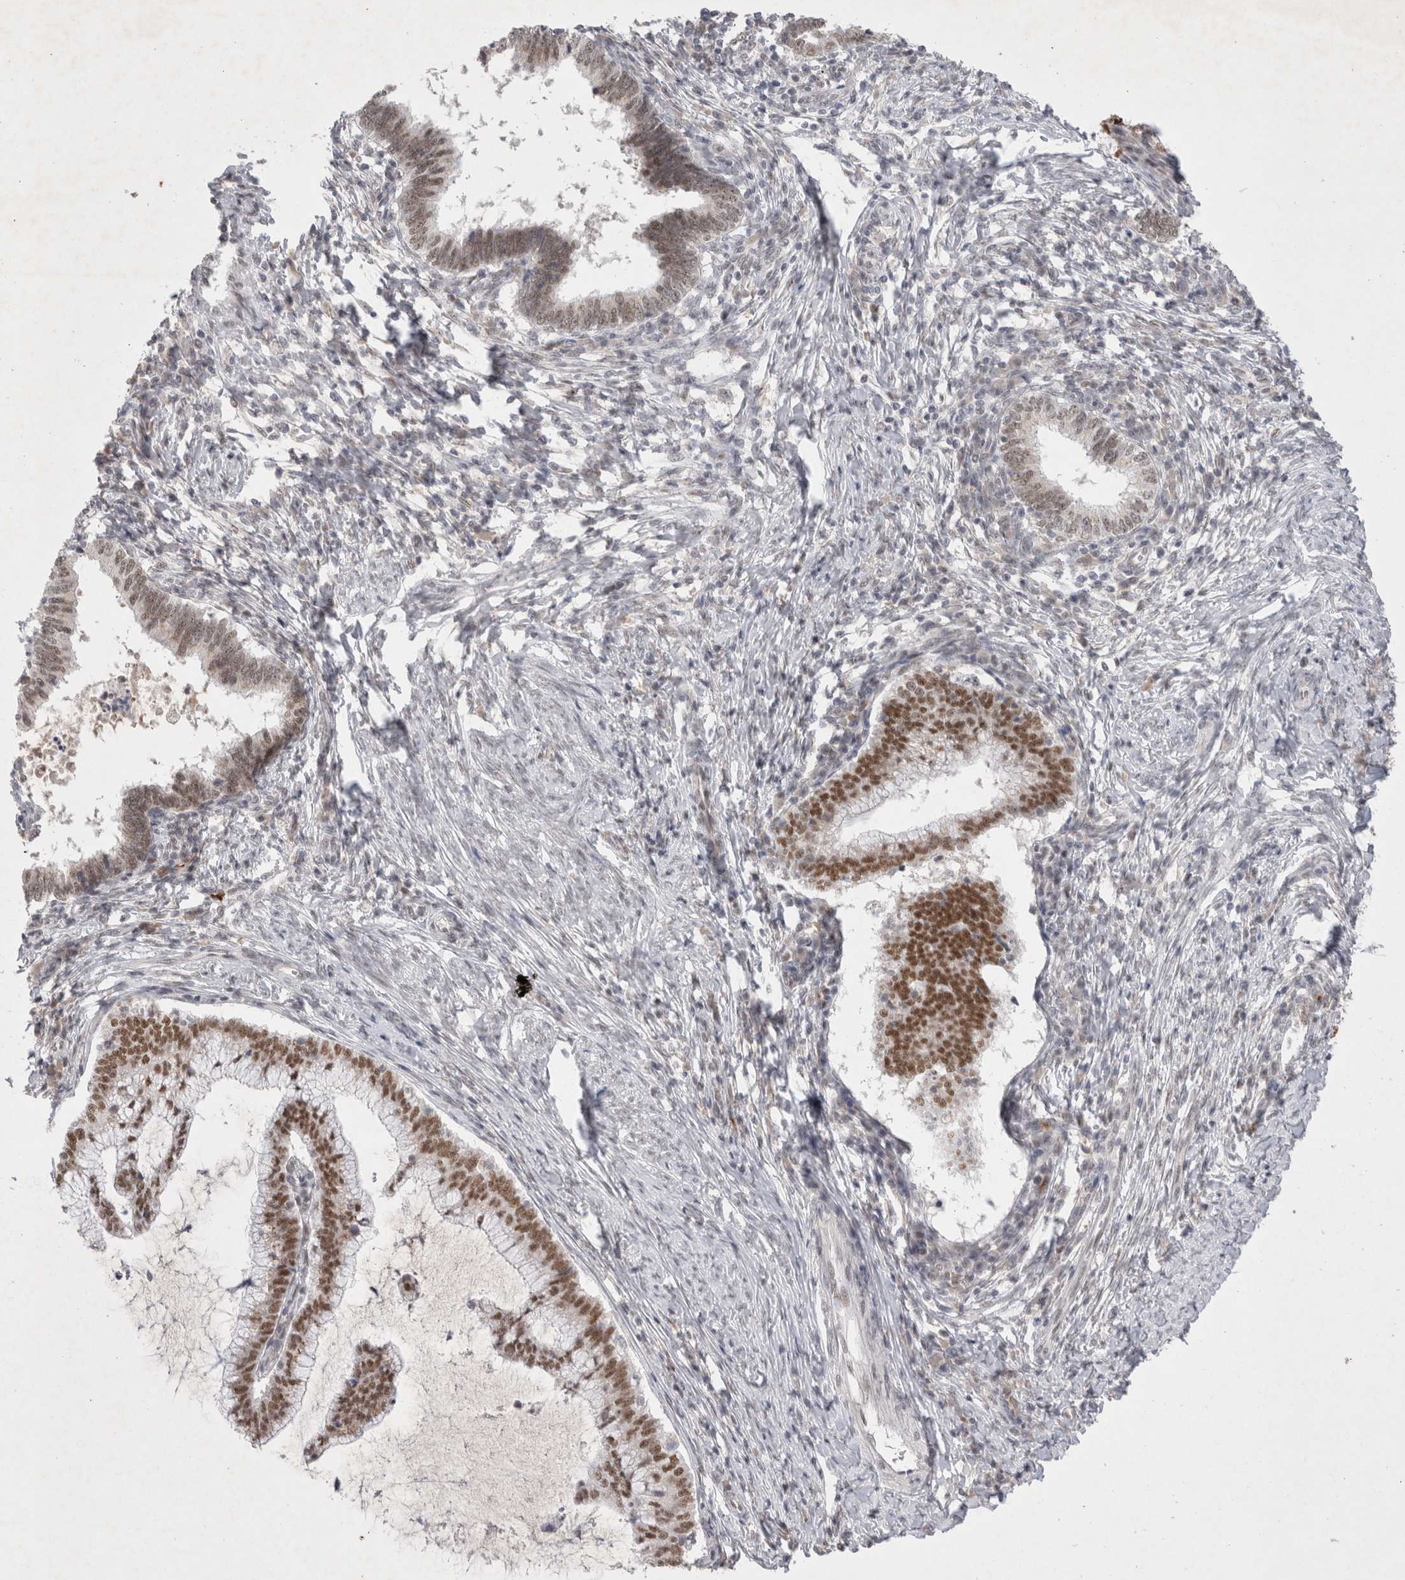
{"staining": {"intensity": "moderate", "quantity": ">75%", "location": "nuclear"}, "tissue": "cervical cancer", "cell_type": "Tumor cells", "image_type": "cancer", "snomed": [{"axis": "morphology", "description": "Adenocarcinoma, NOS"}, {"axis": "topography", "description": "Cervix"}], "caption": "IHC micrograph of neoplastic tissue: human cervical cancer (adenocarcinoma) stained using immunohistochemistry (IHC) displays medium levels of moderate protein expression localized specifically in the nuclear of tumor cells, appearing as a nuclear brown color.", "gene": "RECQL4", "patient": {"sex": "female", "age": 36}}